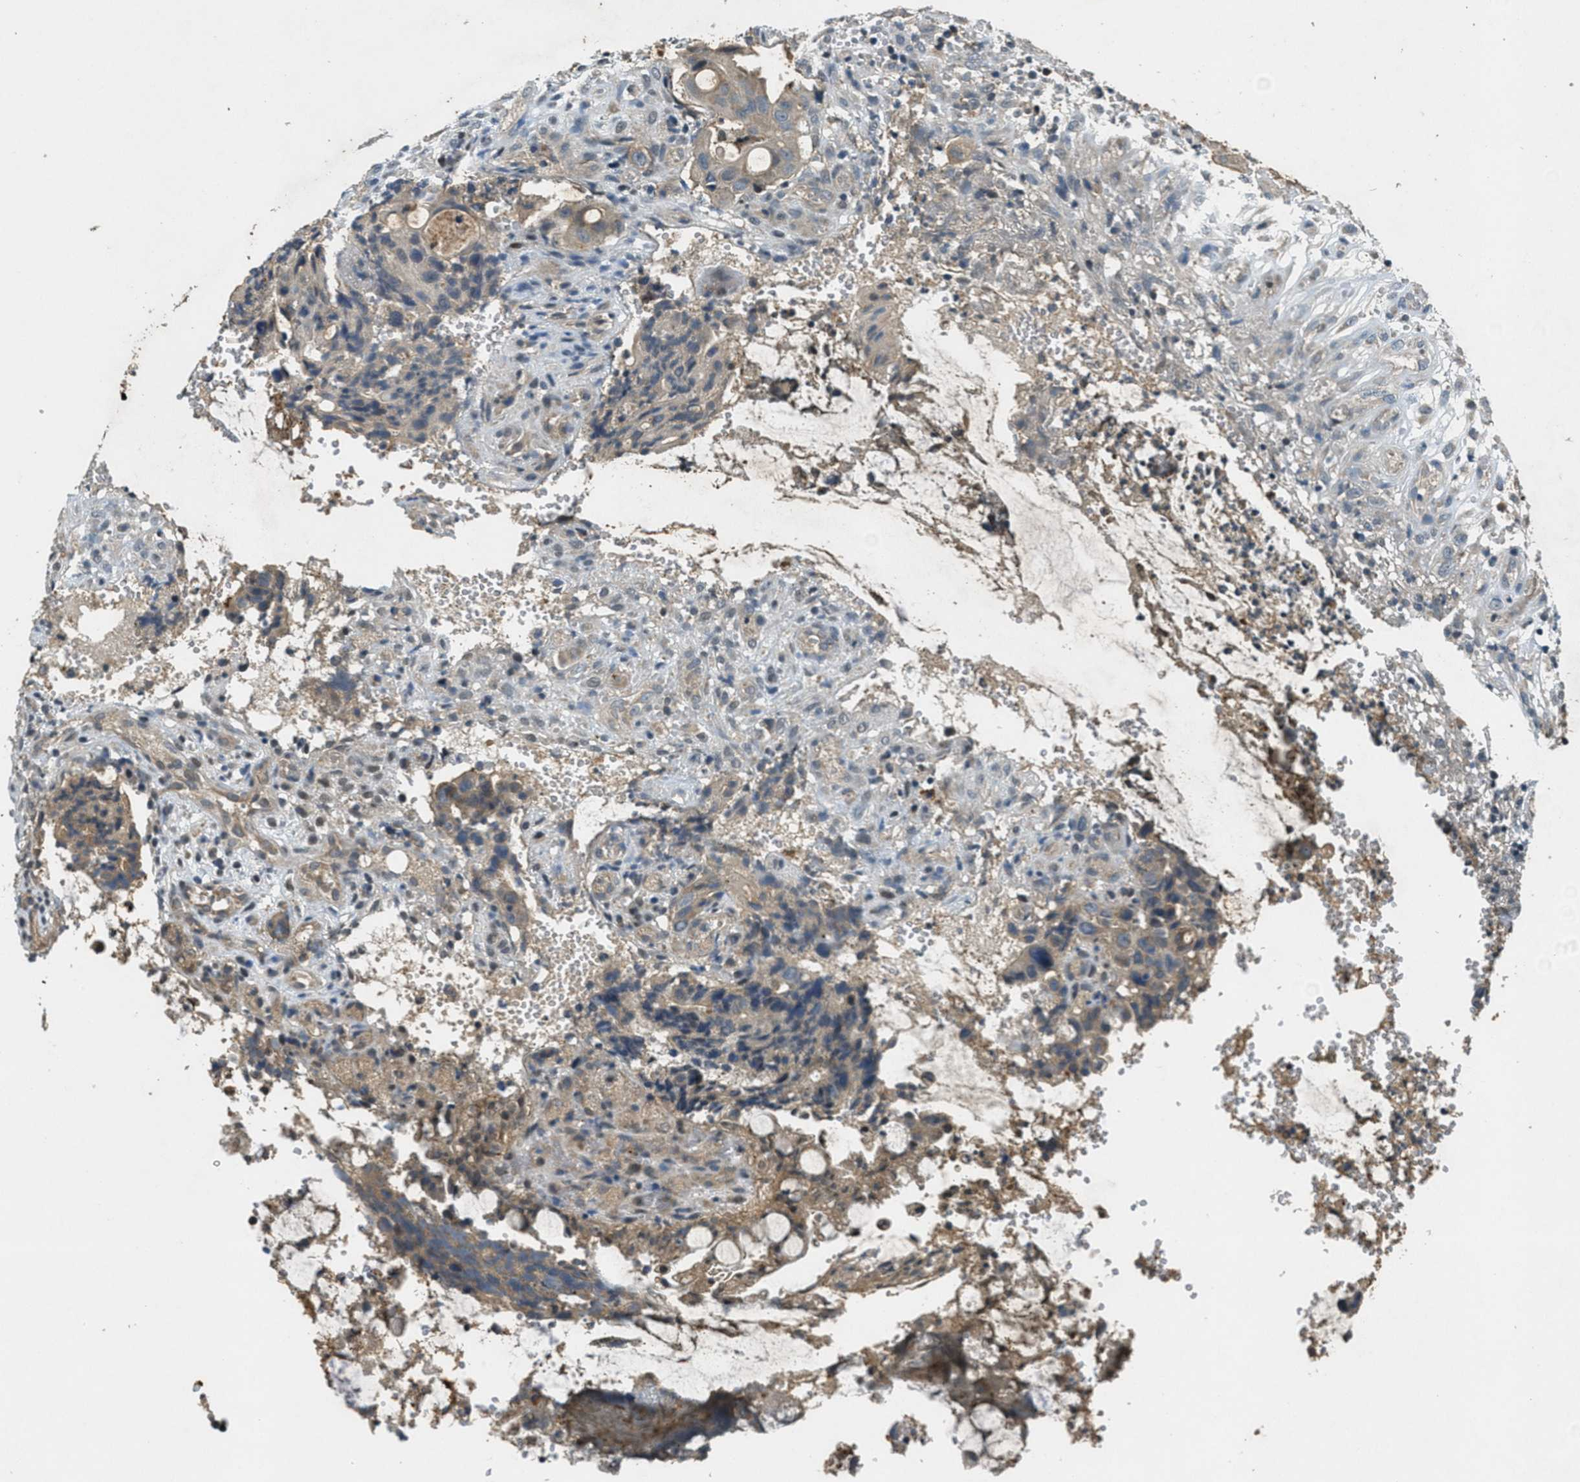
{"staining": {"intensity": "weak", "quantity": ">75%", "location": "cytoplasmic/membranous"}, "tissue": "colorectal cancer", "cell_type": "Tumor cells", "image_type": "cancer", "snomed": [{"axis": "morphology", "description": "Adenocarcinoma, NOS"}, {"axis": "topography", "description": "Colon"}], "caption": "A low amount of weak cytoplasmic/membranous expression is seen in approximately >75% of tumor cells in colorectal cancer tissue. Ihc stains the protein in brown and the nuclei are stained blue.", "gene": "DUSP6", "patient": {"sex": "female", "age": 57}}